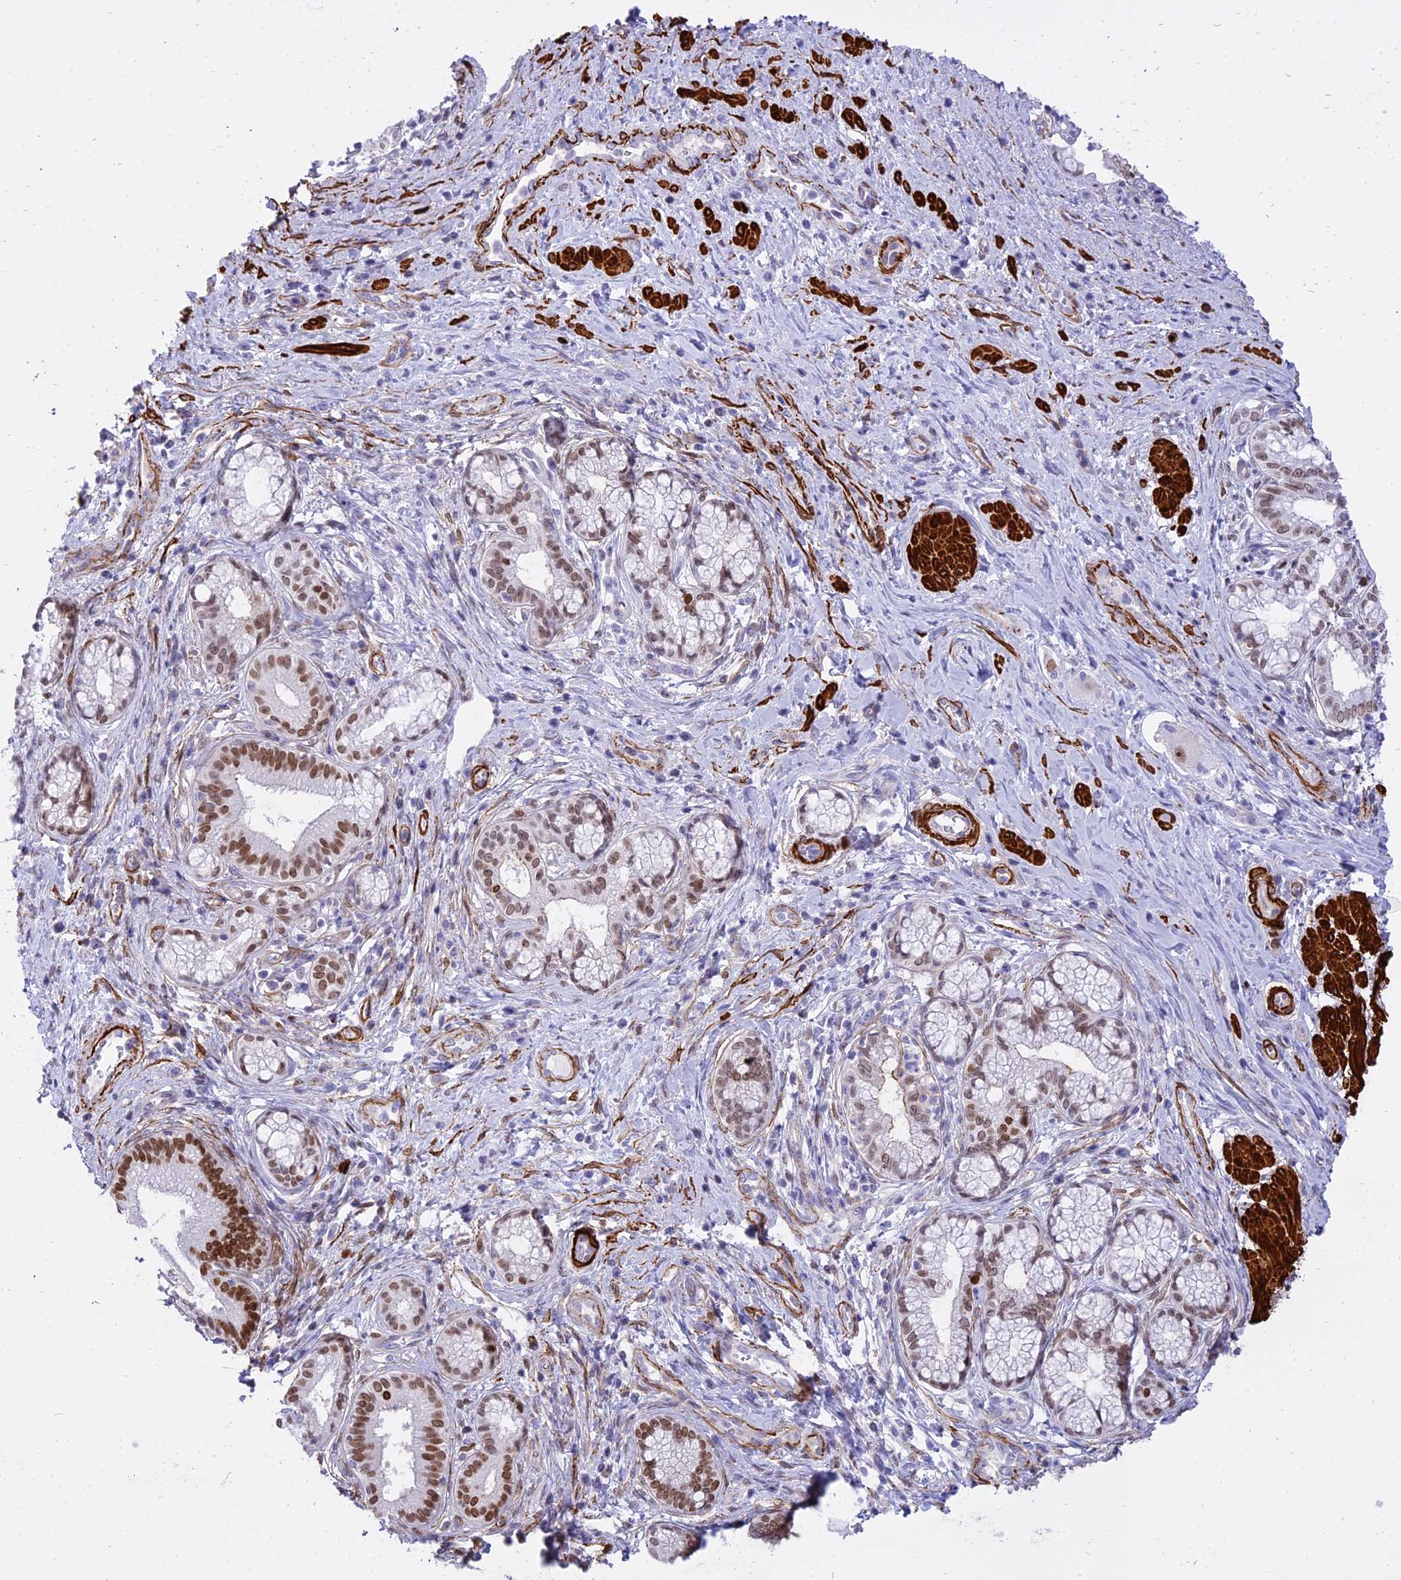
{"staining": {"intensity": "moderate", "quantity": "25%-75%", "location": "nuclear"}, "tissue": "pancreatic cancer", "cell_type": "Tumor cells", "image_type": "cancer", "snomed": [{"axis": "morphology", "description": "Adenocarcinoma, NOS"}, {"axis": "topography", "description": "Pancreas"}], "caption": "Immunohistochemistry of pancreatic cancer (adenocarcinoma) shows medium levels of moderate nuclear staining in about 25%-75% of tumor cells.", "gene": "CENPV", "patient": {"sex": "male", "age": 72}}